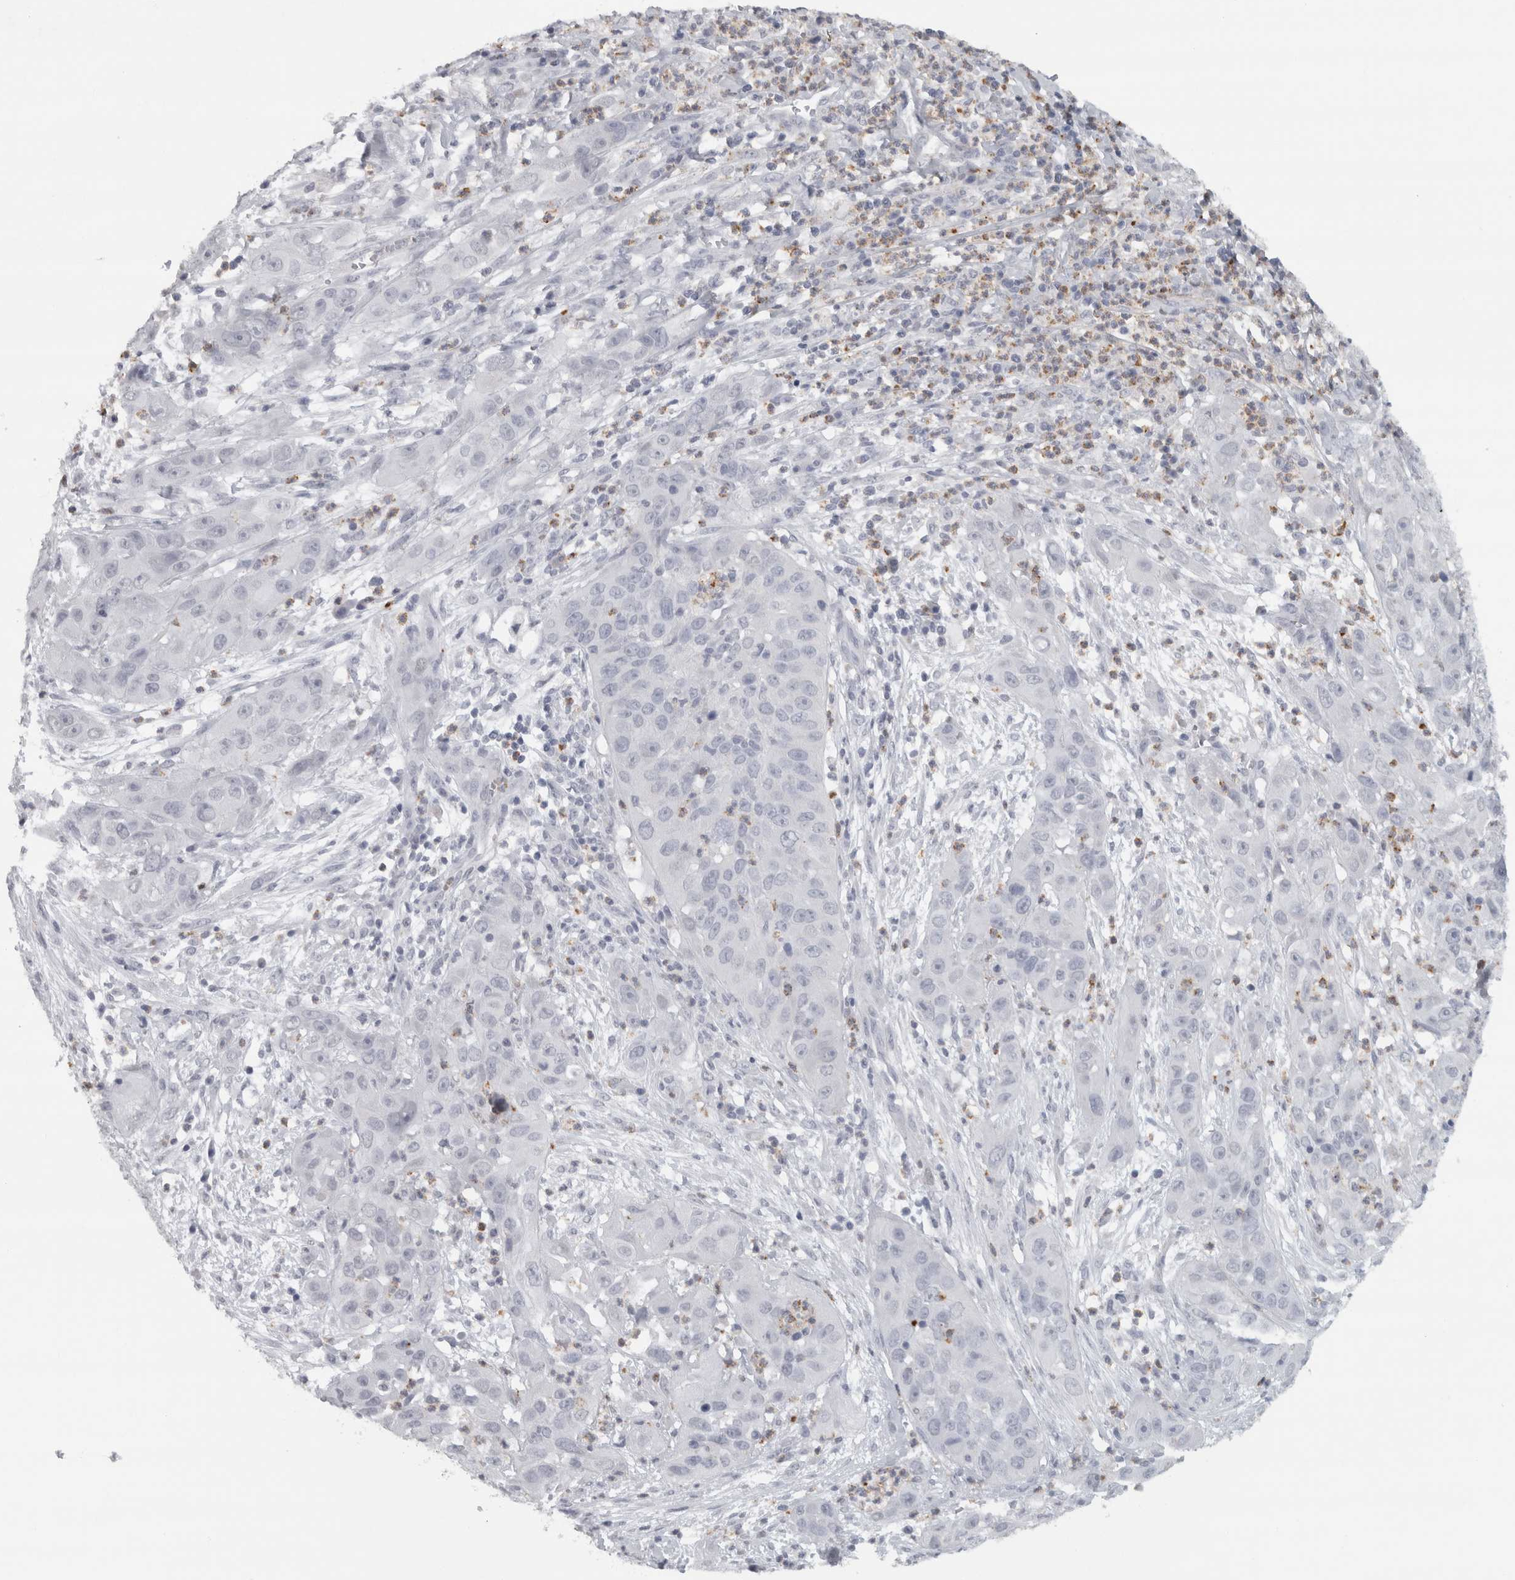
{"staining": {"intensity": "negative", "quantity": "none", "location": "none"}, "tissue": "cervical cancer", "cell_type": "Tumor cells", "image_type": "cancer", "snomed": [{"axis": "morphology", "description": "Squamous cell carcinoma, NOS"}, {"axis": "topography", "description": "Cervix"}], "caption": "Human squamous cell carcinoma (cervical) stained for a protein using IHC demonstrates no expression in tumor cells.", "gene": "PTPRN2", "patient": {"sex": "female", "age": 32}}